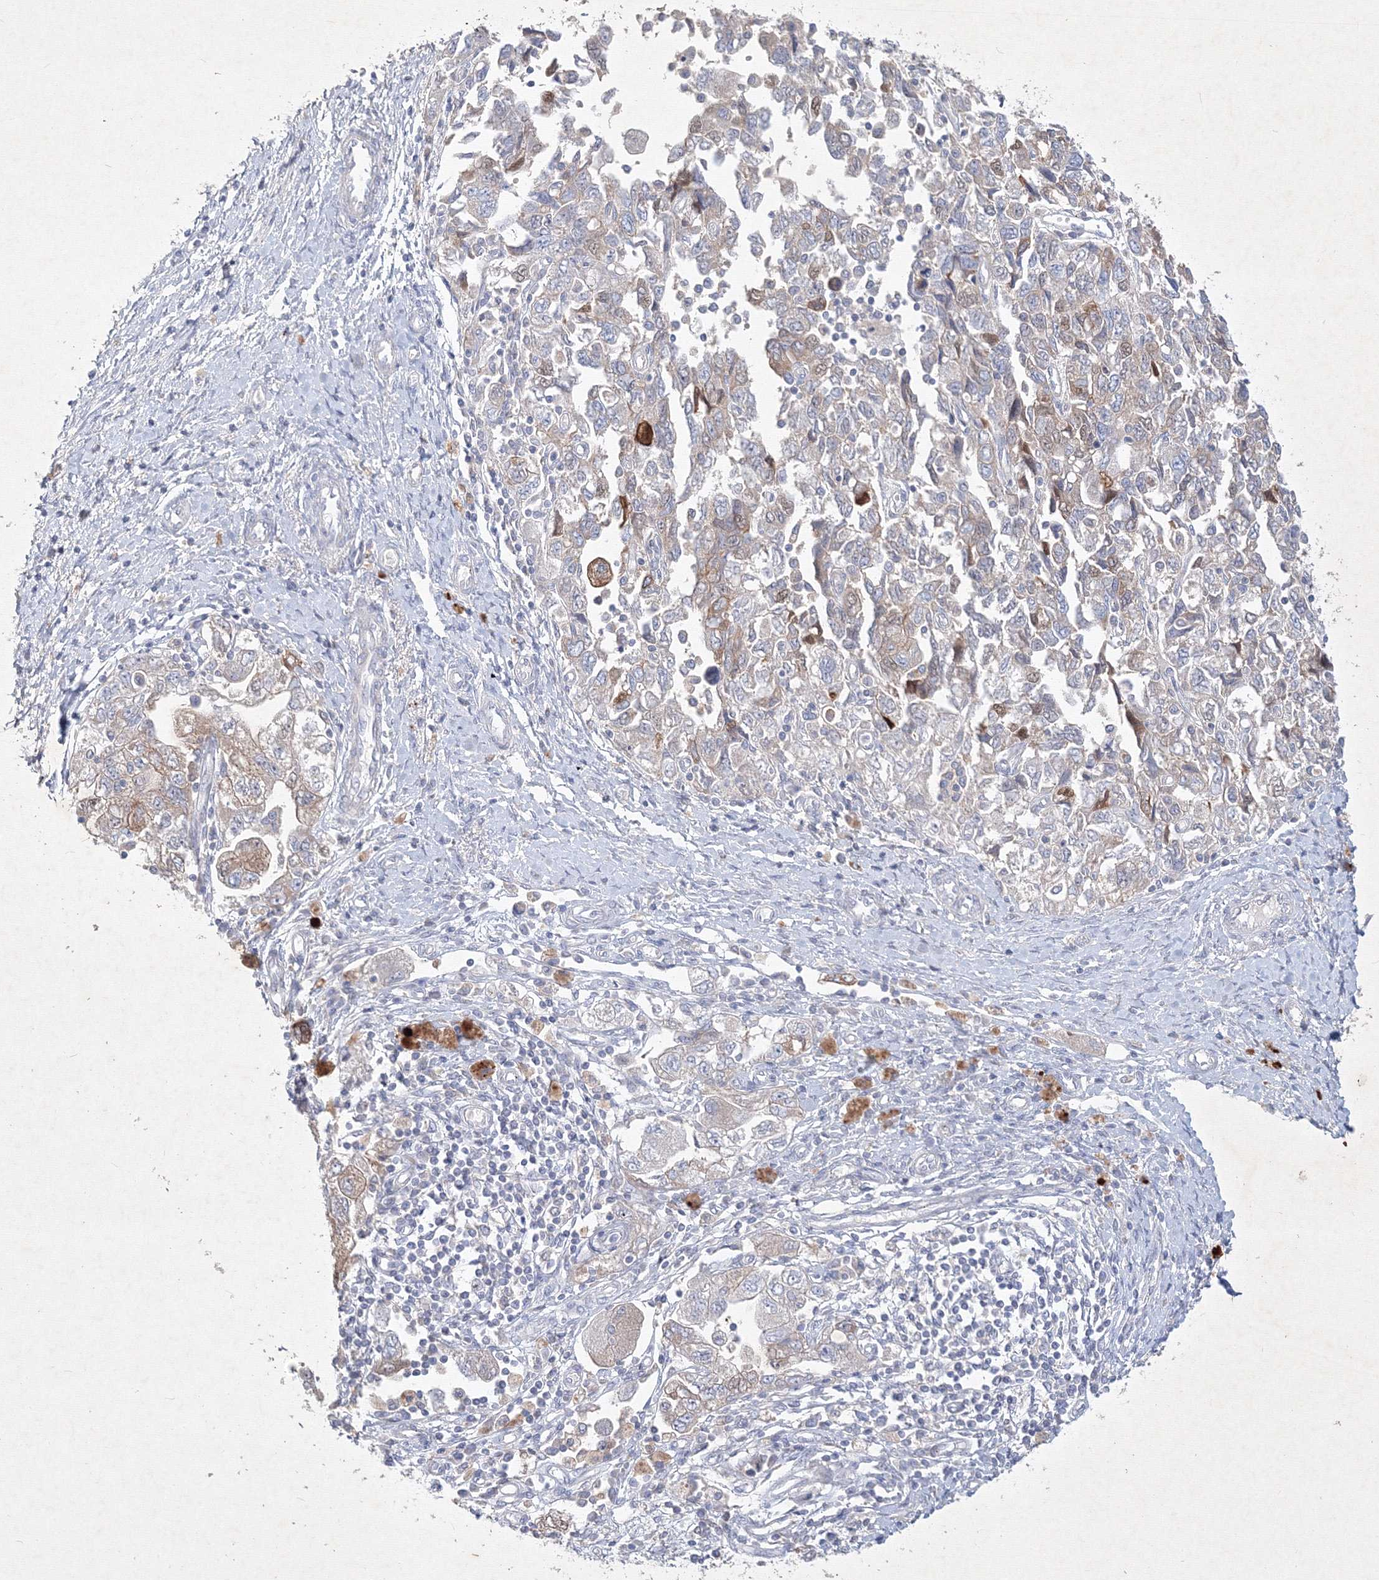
{"staining": {"intensity": "moderate", "quantity": "<25%", "location": "cytoplasmic/membranous"}, "tissue": "ovarian cancer", "cell_type": "Tumor cells", "image_type": "cancer", "snomed": [{"axis": "morphology", "description": "Carcinoma, NOS"}, {"axis": "morphology", "description": "Cystadenocarcinoma, serous, NOS"}, {"axis": "topography", "description": "Ovary"}], "caption": "Immunohistochemistry (IHC) of serous cystadenocarcinoma (ovarian) displays low levels of moderate cytoplasmic/membranous staining in approximately <25% of tumor cells. (DAB (3,3'-diaminobenzidine) IHC, brown staining for protein, blue staining for nuclei).", "gene": "CXXC4", "patient": {"sex": "female", "age": 69}}